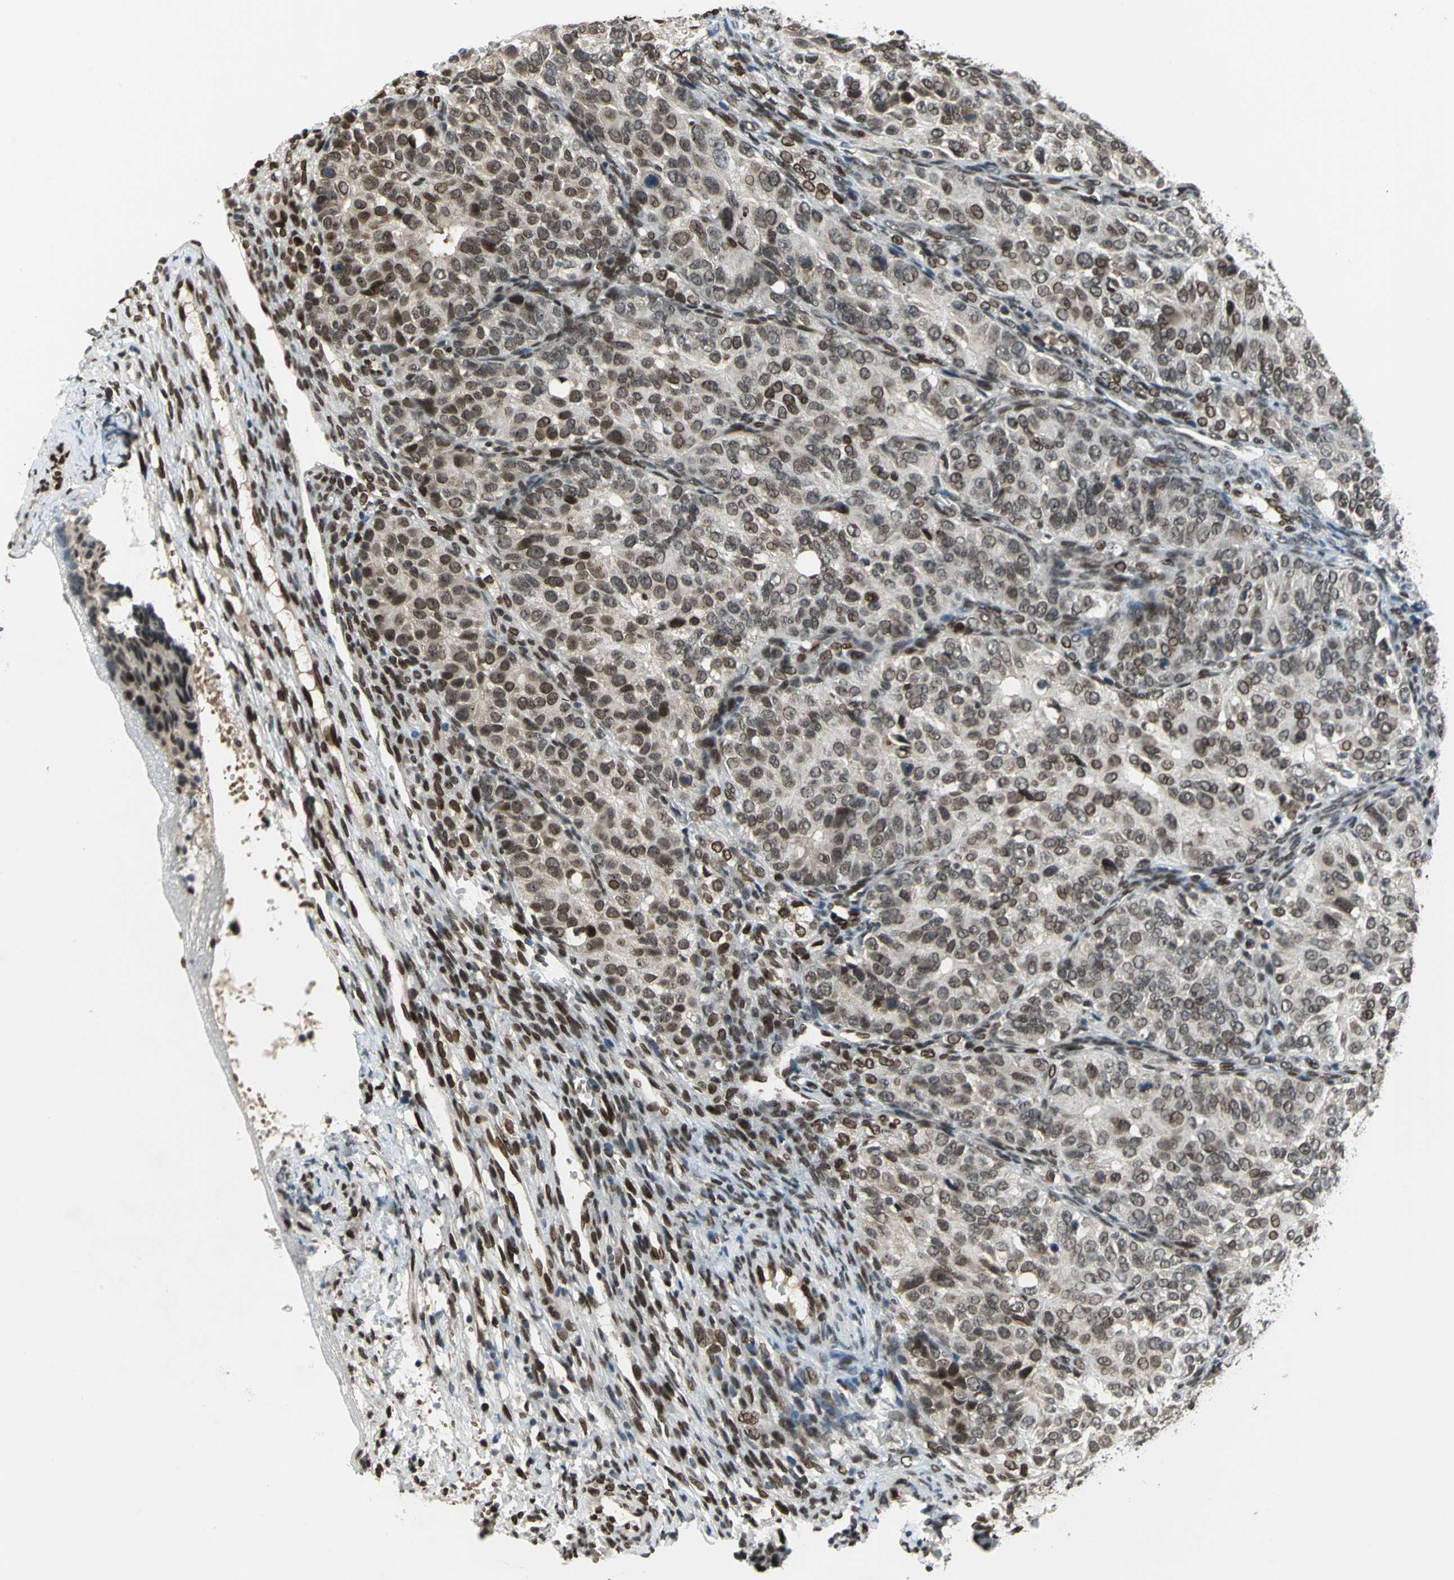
{"staining": {"intensity": "moderate", "quantity": ">75%", "location": "cytoplasmic/membranous,nuclear"}, "tissue": "ovarian cancer", "cell_type": "Tumor cells", "image_type": "cancer", "snomed": [{"axis": "morphology", "description": "Carcinoma, endometroid"}, {"axis": "topography", "description": "Ovary"}], "caption": "About >75% of tumor cells in ovarian cancer reveal moderate cytoplasmic/membranous and nuclear protein expression as visualized by brown immunohistochemical staining.", "gene": "ISY1", "patient": {"sex": "female", "age": 51}}